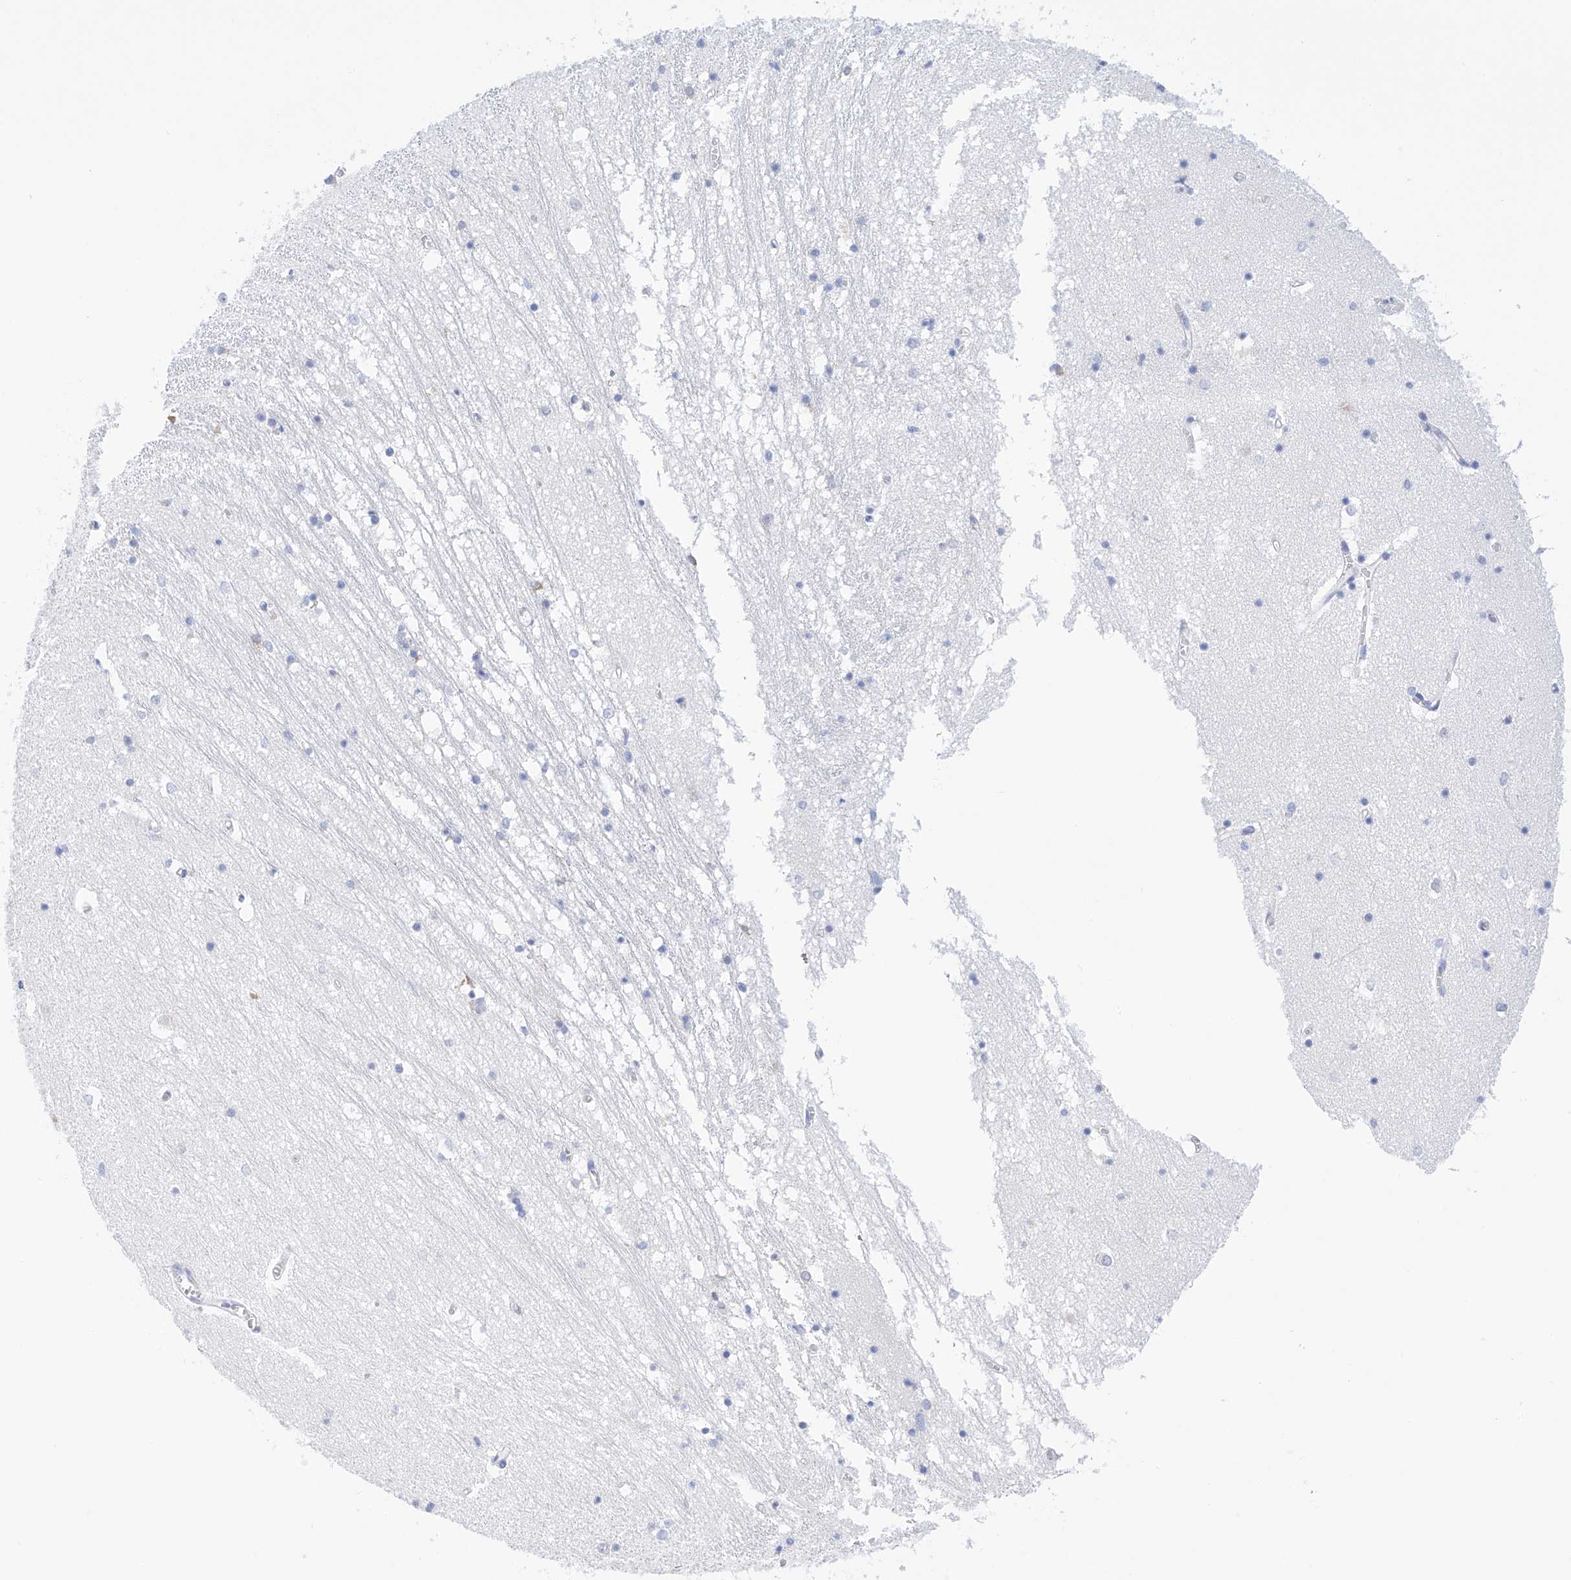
{"staining": {"intensity": "negative", "quantity": "none", "location": "none"}, "tissue": "hippocampus", "cell_type": "Glial cells", "image_type": "normal", "snomed": [{"axis": "morphology", "description": "Normal tissue, NOS"}, {"axis": "topography", "description": "Hippocampus"}], "caption": "The IHC histopathology image has no significant expression in glial cells of hippocampus. (Brightfield microscopy of DAB immunohistochemistry at high magnification).", "gene": "PDIA5", "patient": {"sex": "male", "age": 70}}